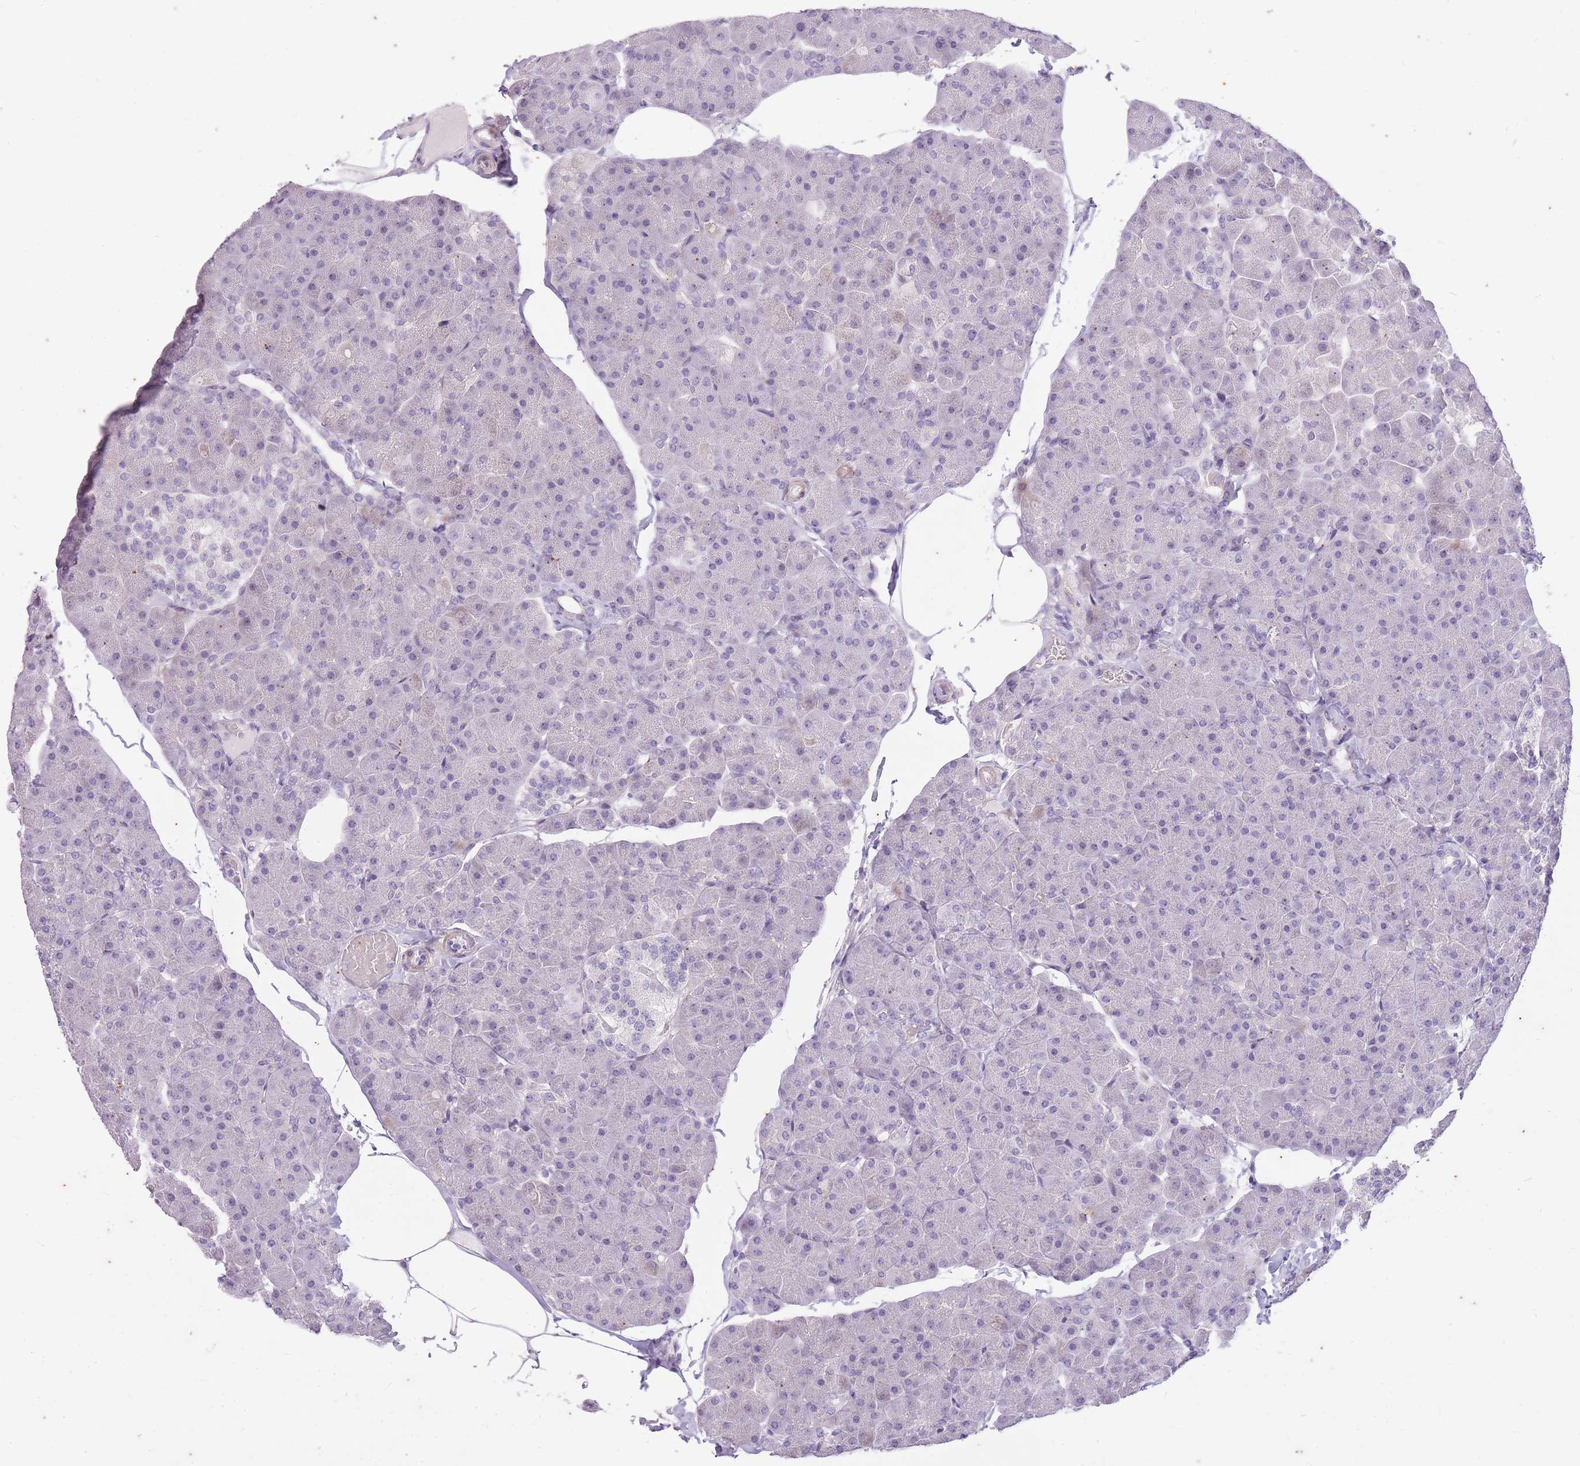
{"staining": {"intensity": "moderate", "quantity": "<25%", "location": "cytoplasmic/membranous"}, "tissue": "pancreas", "cell_type": "Exocrine glandular cells", "image_type": "normal", "snomed": [{"axis": "morphology", "description": "Normal tissue, NOS"}, {"axis": "topography", "description": "Pancreas"}], "caption": "Pancreas stained with immunohistochemistry (IHC) displays moderate cytoplasmic/membranous positivity in about <25% of exocrine glandular cells. Immunohistochemistry stains the protein in brown and the nuclei are stained blue.", "gene": "CNTNAP3B", "patient": {"sex": "male", "age": 35}}